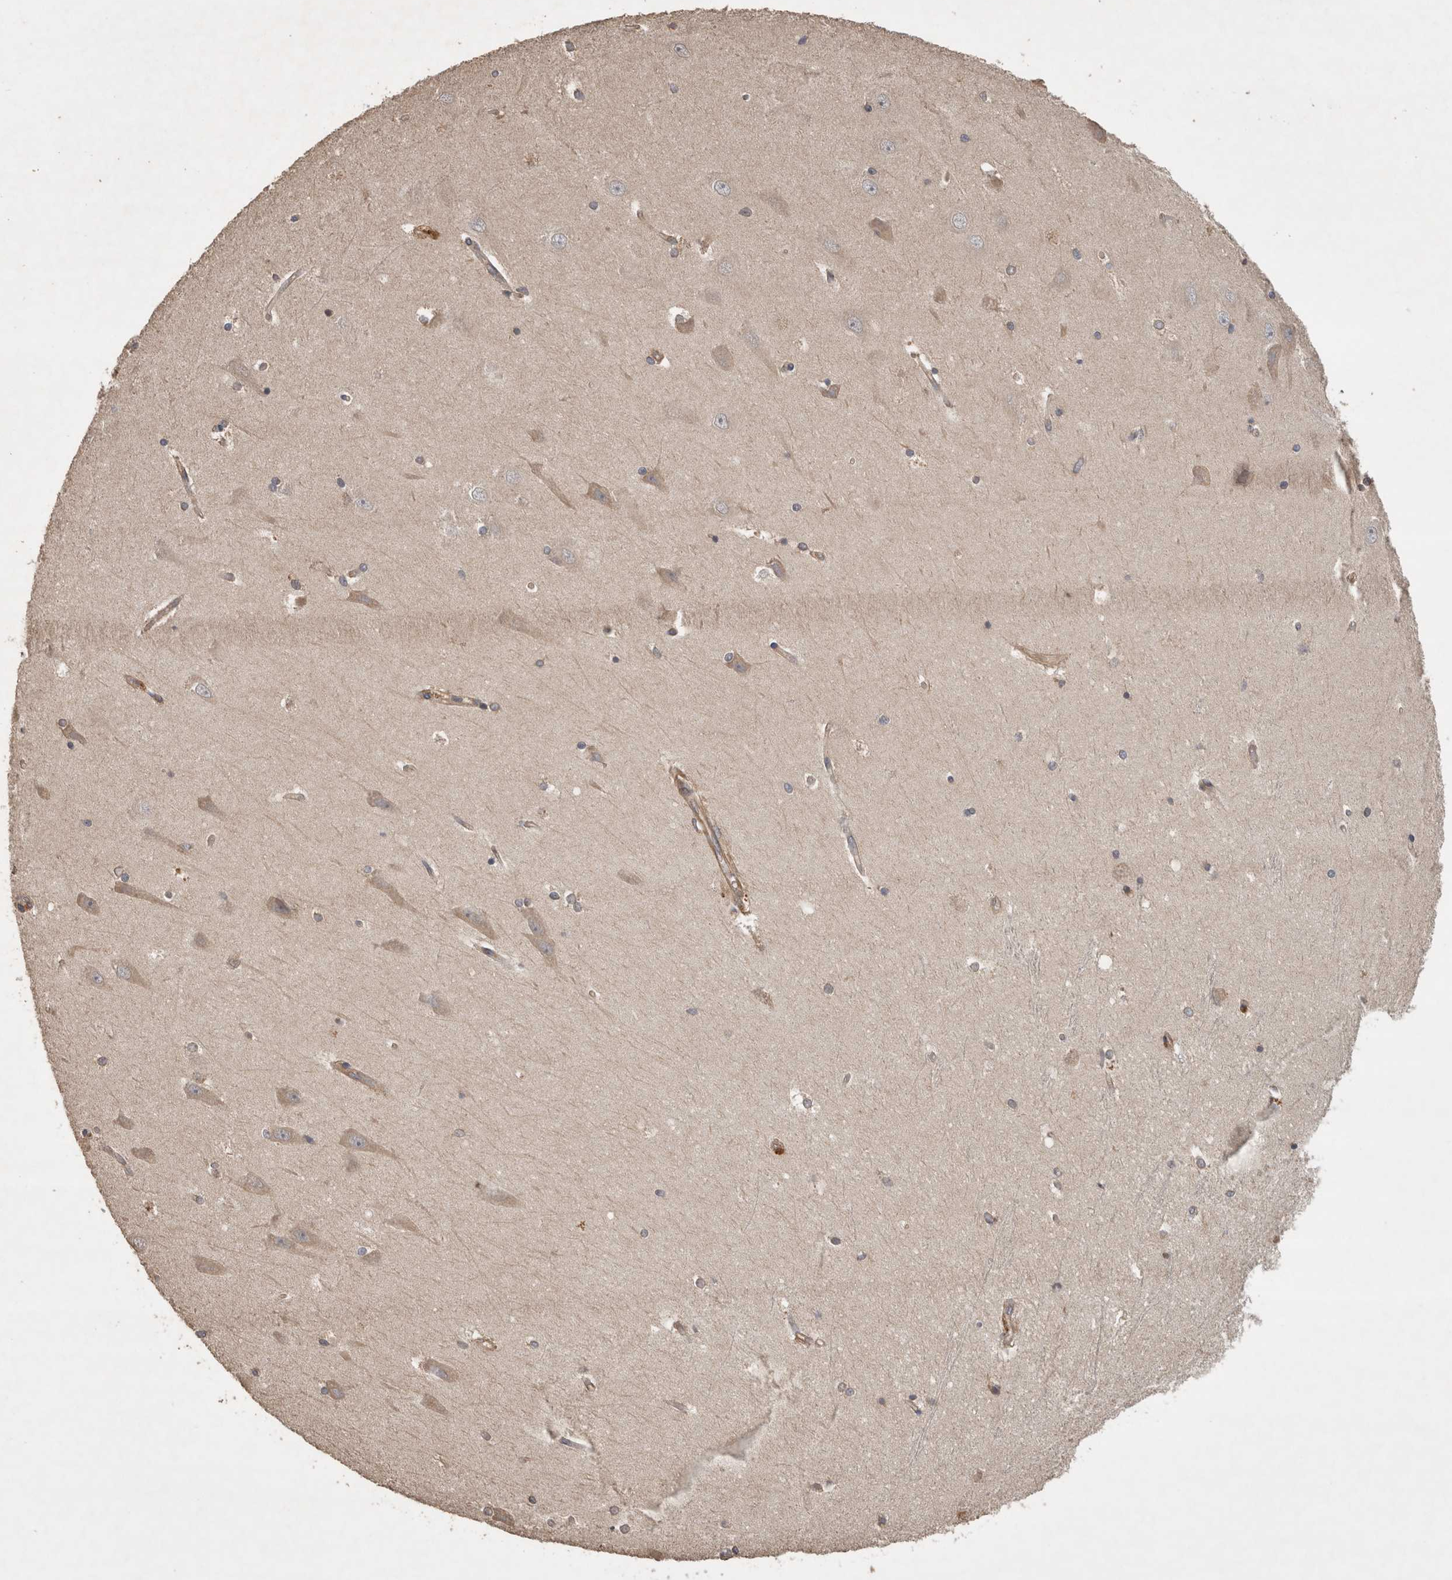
{"staining": {"intensity": "moderate", "quantity": "<25%", "location": "cytoplasmic/membranous,nuclear"}, "tissue": "hippocampus", "cell_type": "Glial cells", "image_type": "normal", "snomed": [{"axis": "morphology", "description": "Normal tissue, NOS"}, {"axis": "topography", "description": "Hippocampus"}], "caption": "Hippocampus stained with DAB (3,3'-diaminobenzidine) immunohistochemistry demonstrates low levels of moderate cytoplasmic/membranous,nuclear positivity in approximately <25% of glial cells.", "gene": "OTUD7B", "patient": {"sex": "male", "age": 45}}